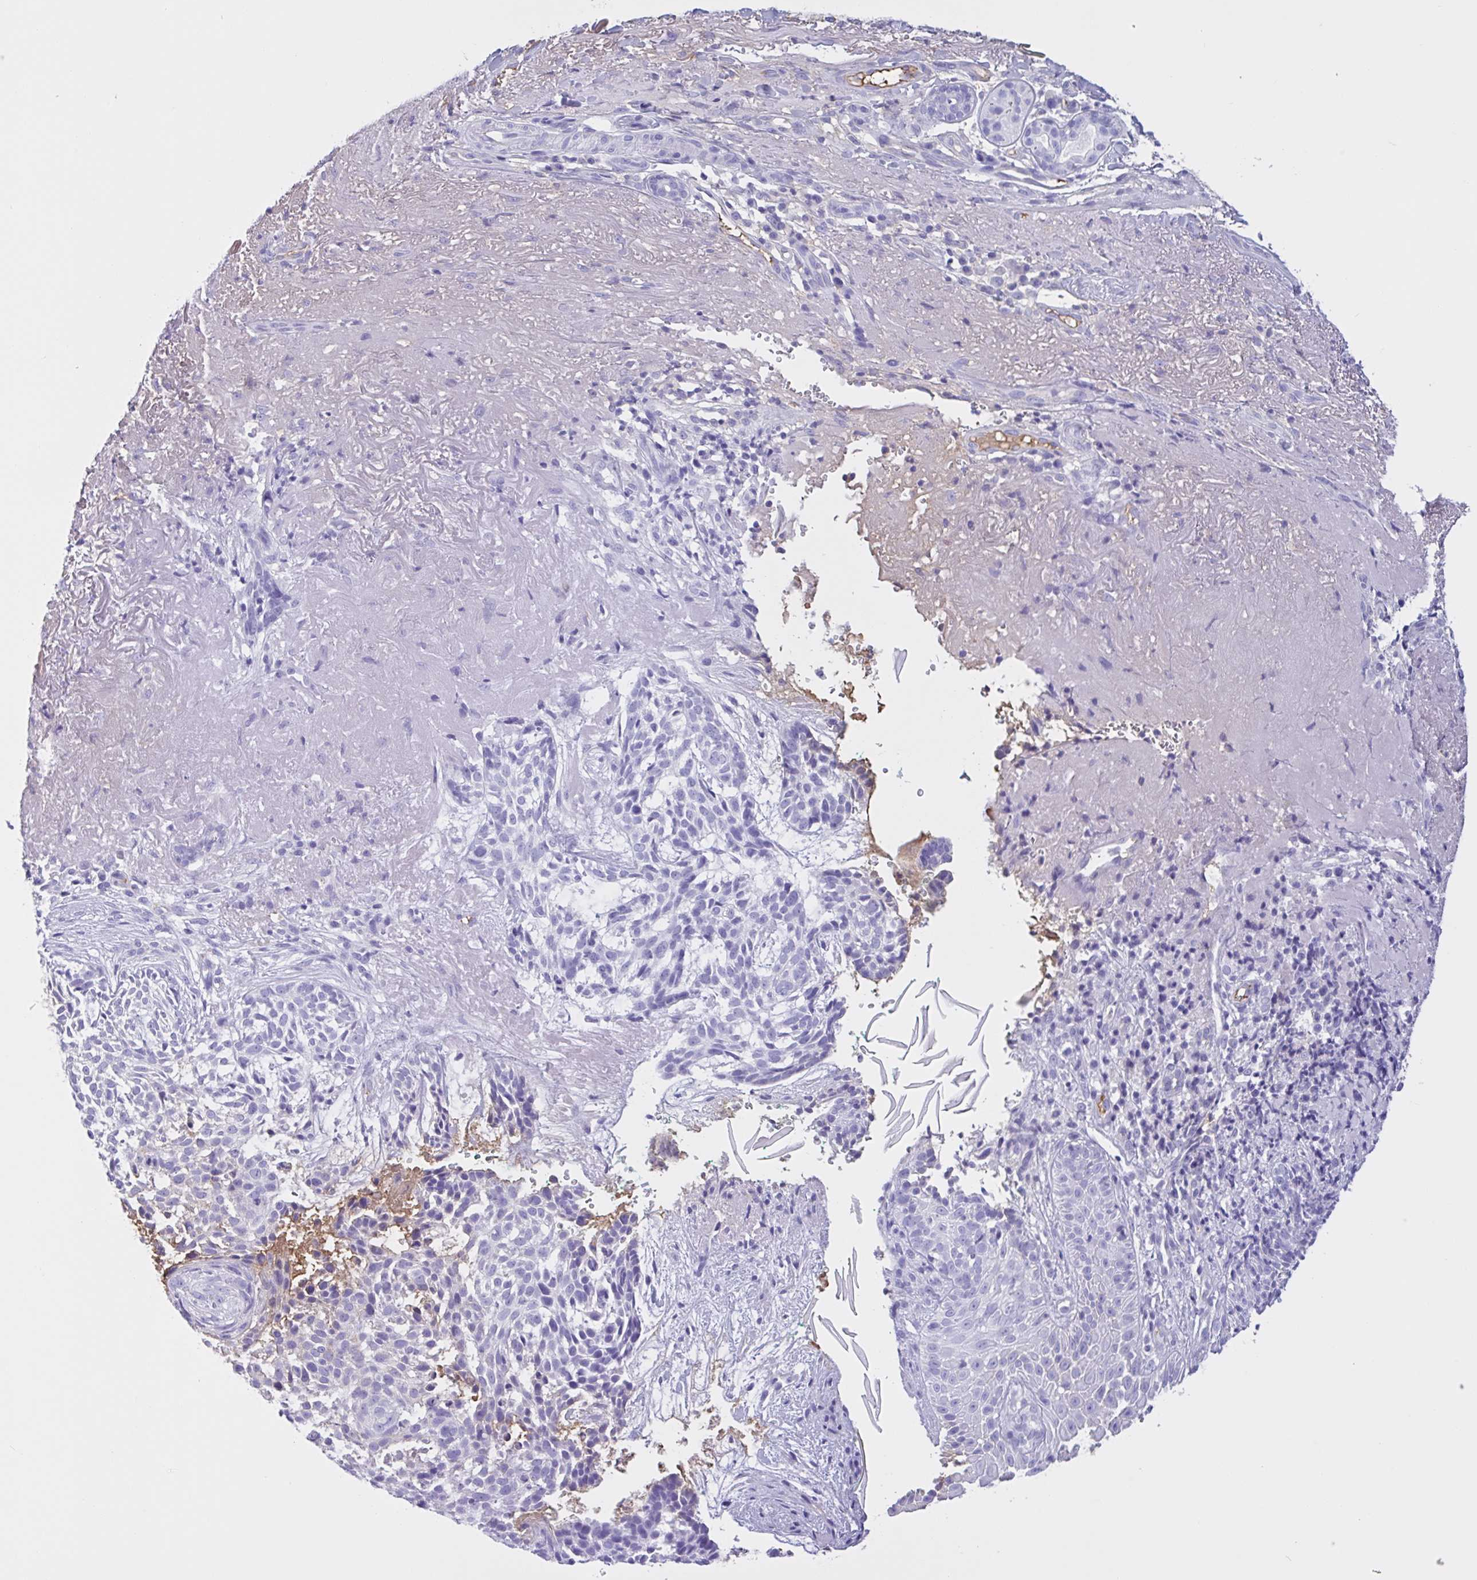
{"staining": {"intensity": "negative", "quantity": "none", "location": "none"}, "tissue": "skin cancer", "cell_type": "Tumor cells", "image_type": "cancer", "snomed": [{"axis": "morphology", "description": "Basal cell carcinoma"}, {"axis": "topography", "description": "Skin"}, {"axis": "topography", "description": "Skin of face"}], "caption": "Histopathology image shows no significant protein positivity in tumor cells of skin cancer. (DAB IHC visualized using brightfield microscopy, high magnification).", "gene": "LARGE2", "patient": {"sex": "female", "age": 80}}